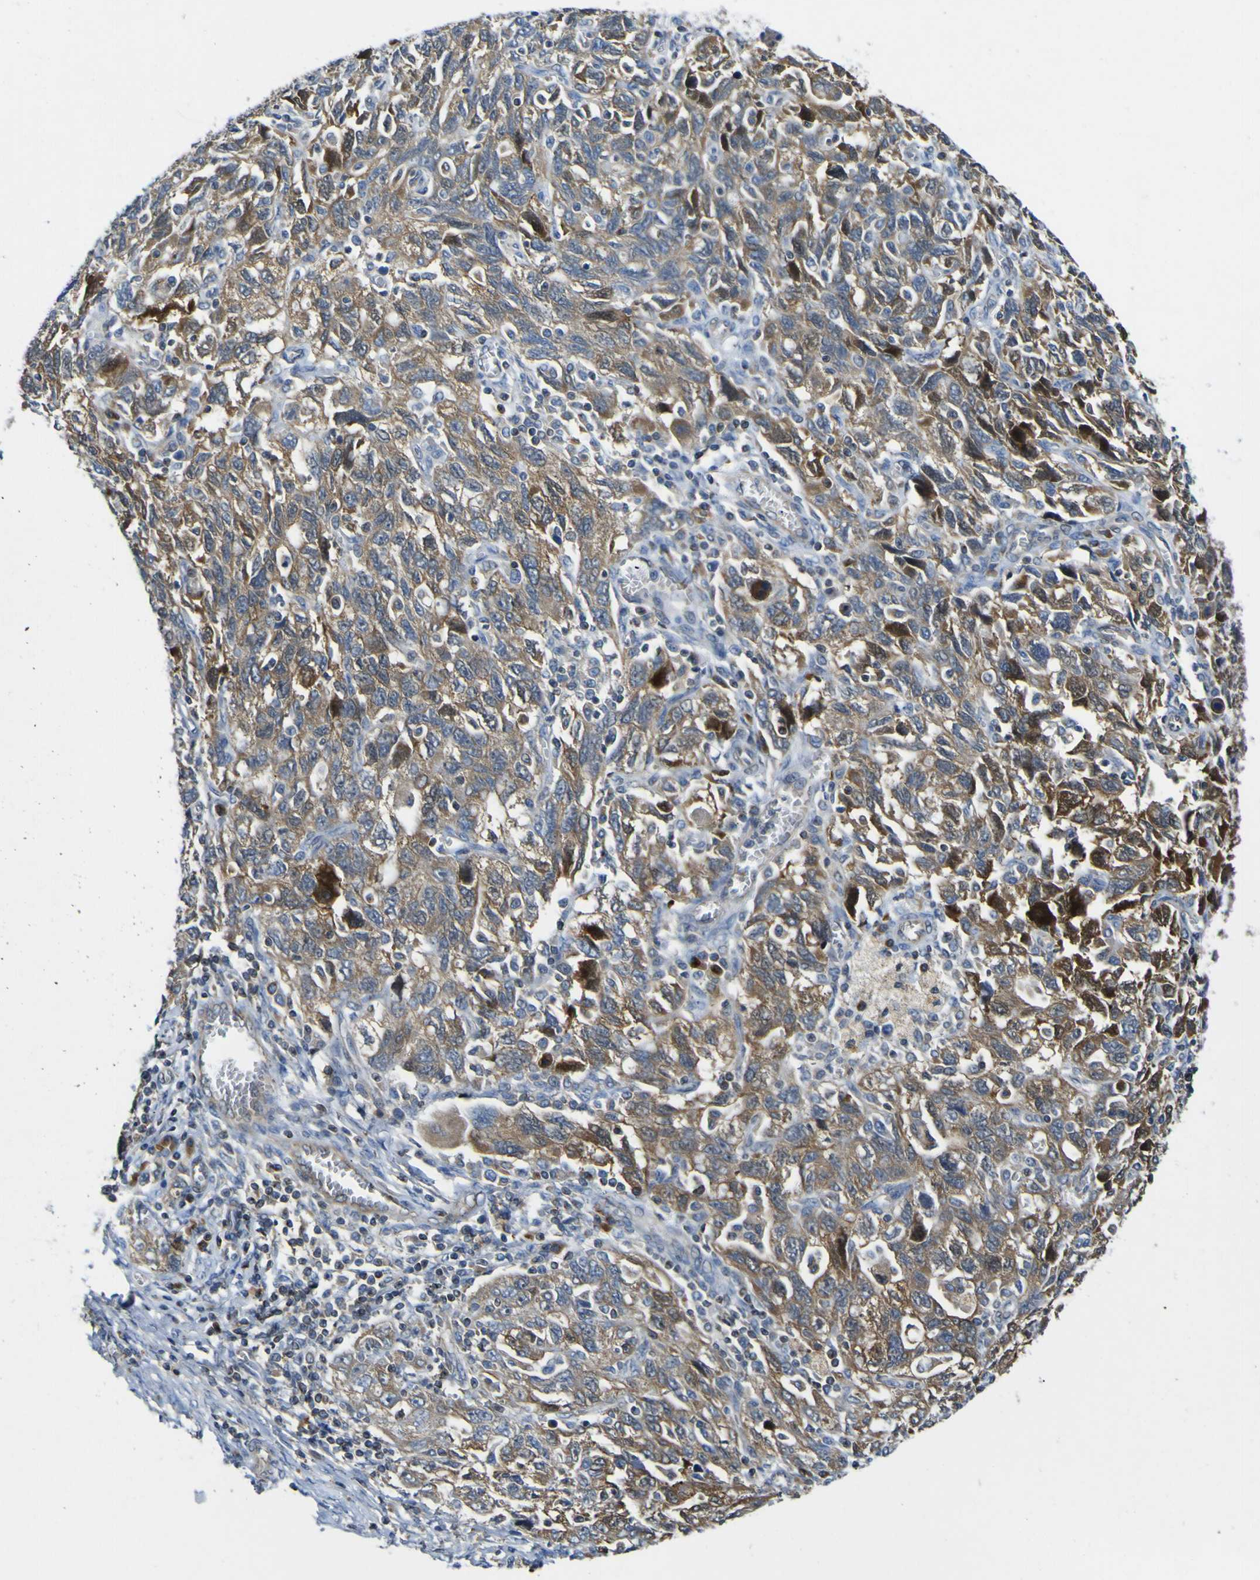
{"staining": {"intensity": "moderate", "quantity": ">75%", "location": "cytoplasmic/membranous"}, "tissue": "ovarian cancer", "cell_type": "Tumor cells", "image_type": "cancer", "snomed": [{"axis": "morphology", "description": "Carcinoma, NOS"}, {"axis": "morphology", "description": "Cystadenocarcinoma, serous, NOS"}, {"axis": "topography", "description": "Ovary"}], "caption": "The photomicrograph demonstrates immunohistochemical staining of ovarian cancer. There is moderate cytoplasmic/membranous expression is present in about >75% of tumor cells. Nuclei are stained in blue.", "gene": "EML2", "patient": {"sex": "female", "age": 69}}